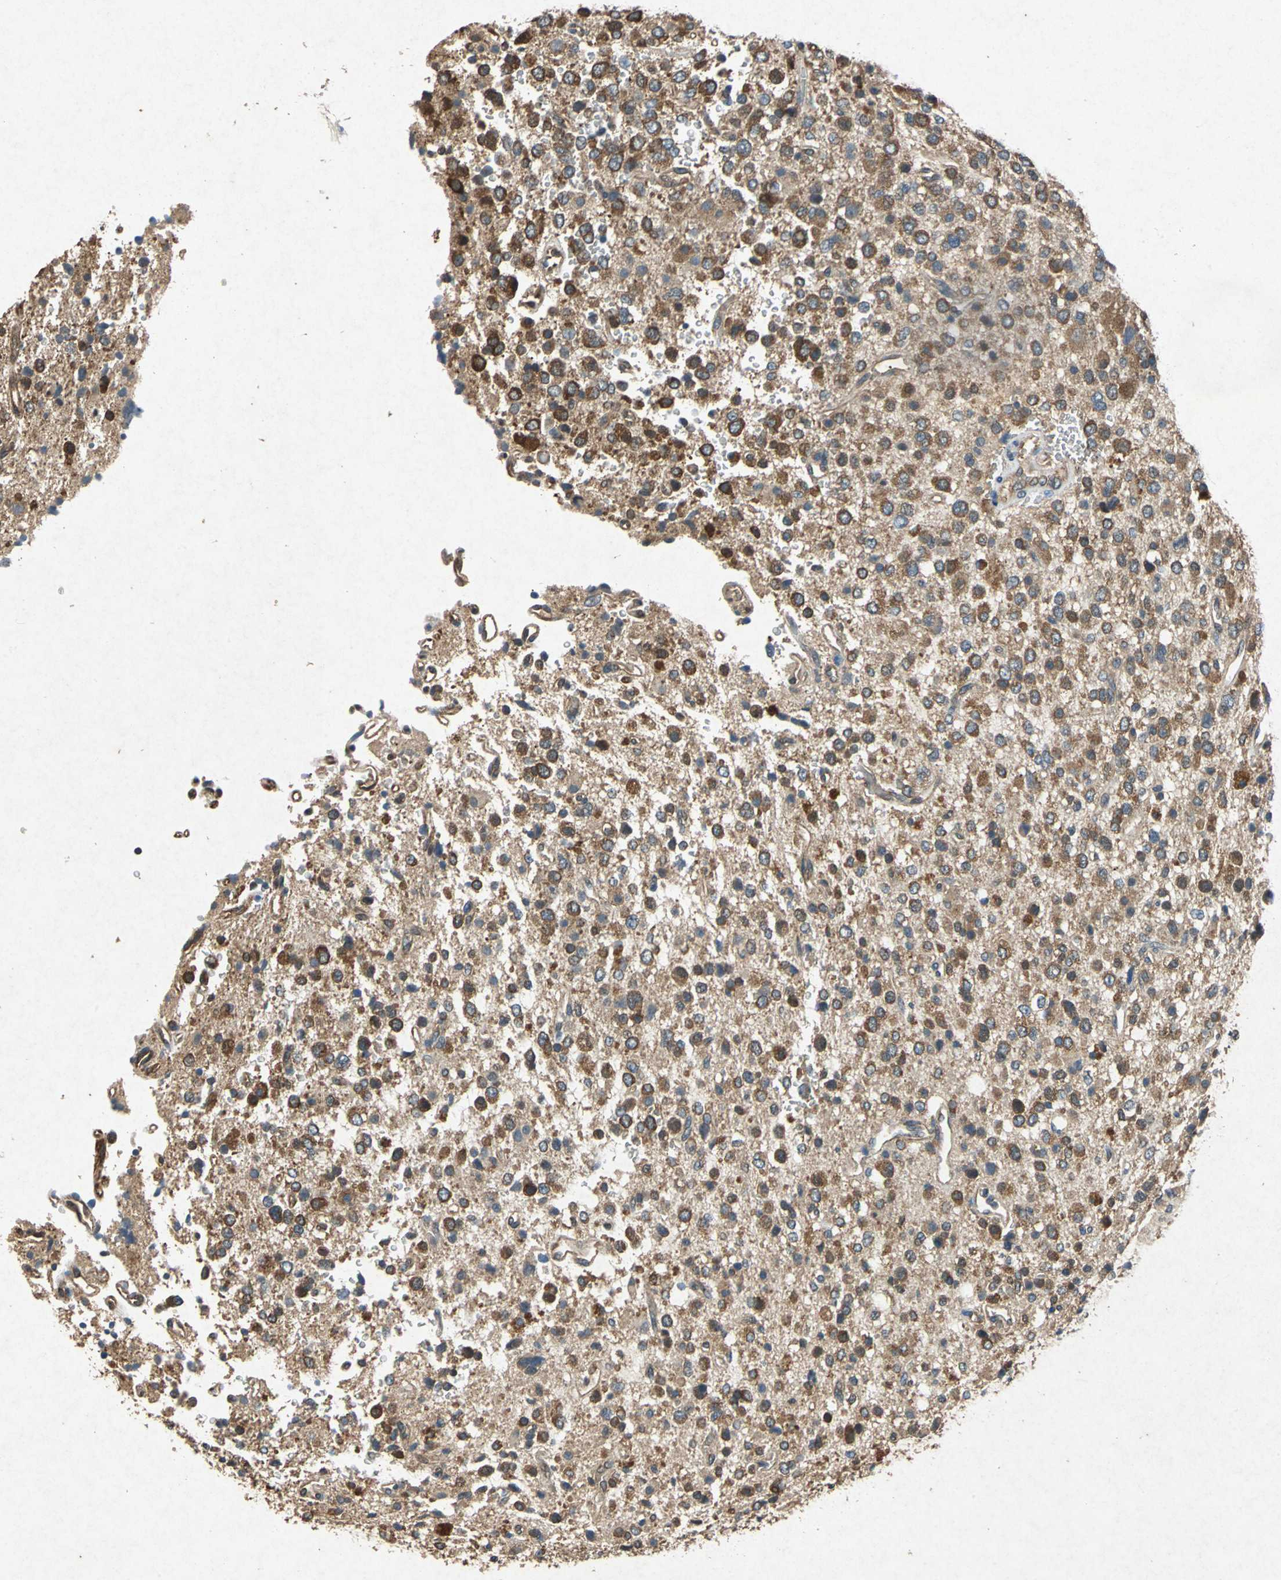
{"staining": {"intensity": "moderate", "quantity": ">75%", "location": "cytoplasmic/membranous"}, "tissue": "glioma", "cell_type": "Tumor cells", "image_type": "cancer", "snomed": [{"axis": "morphology", "description": "Glioma, malignant, High grade"}, {"axis": "topography", "description": "Brain"}], "caption": "IHC photomicrograph of neoplastic tissue: glioma stained using immunohistochemistry displays medium levels of moderate protein expression localized specifically in the cytoplasmic/membranous of tumor cells, appearing as a cytoplasmic/membranous brown color.", "gene": "HSP90AB1", "patient": {"sex": "male", "age": 47}}